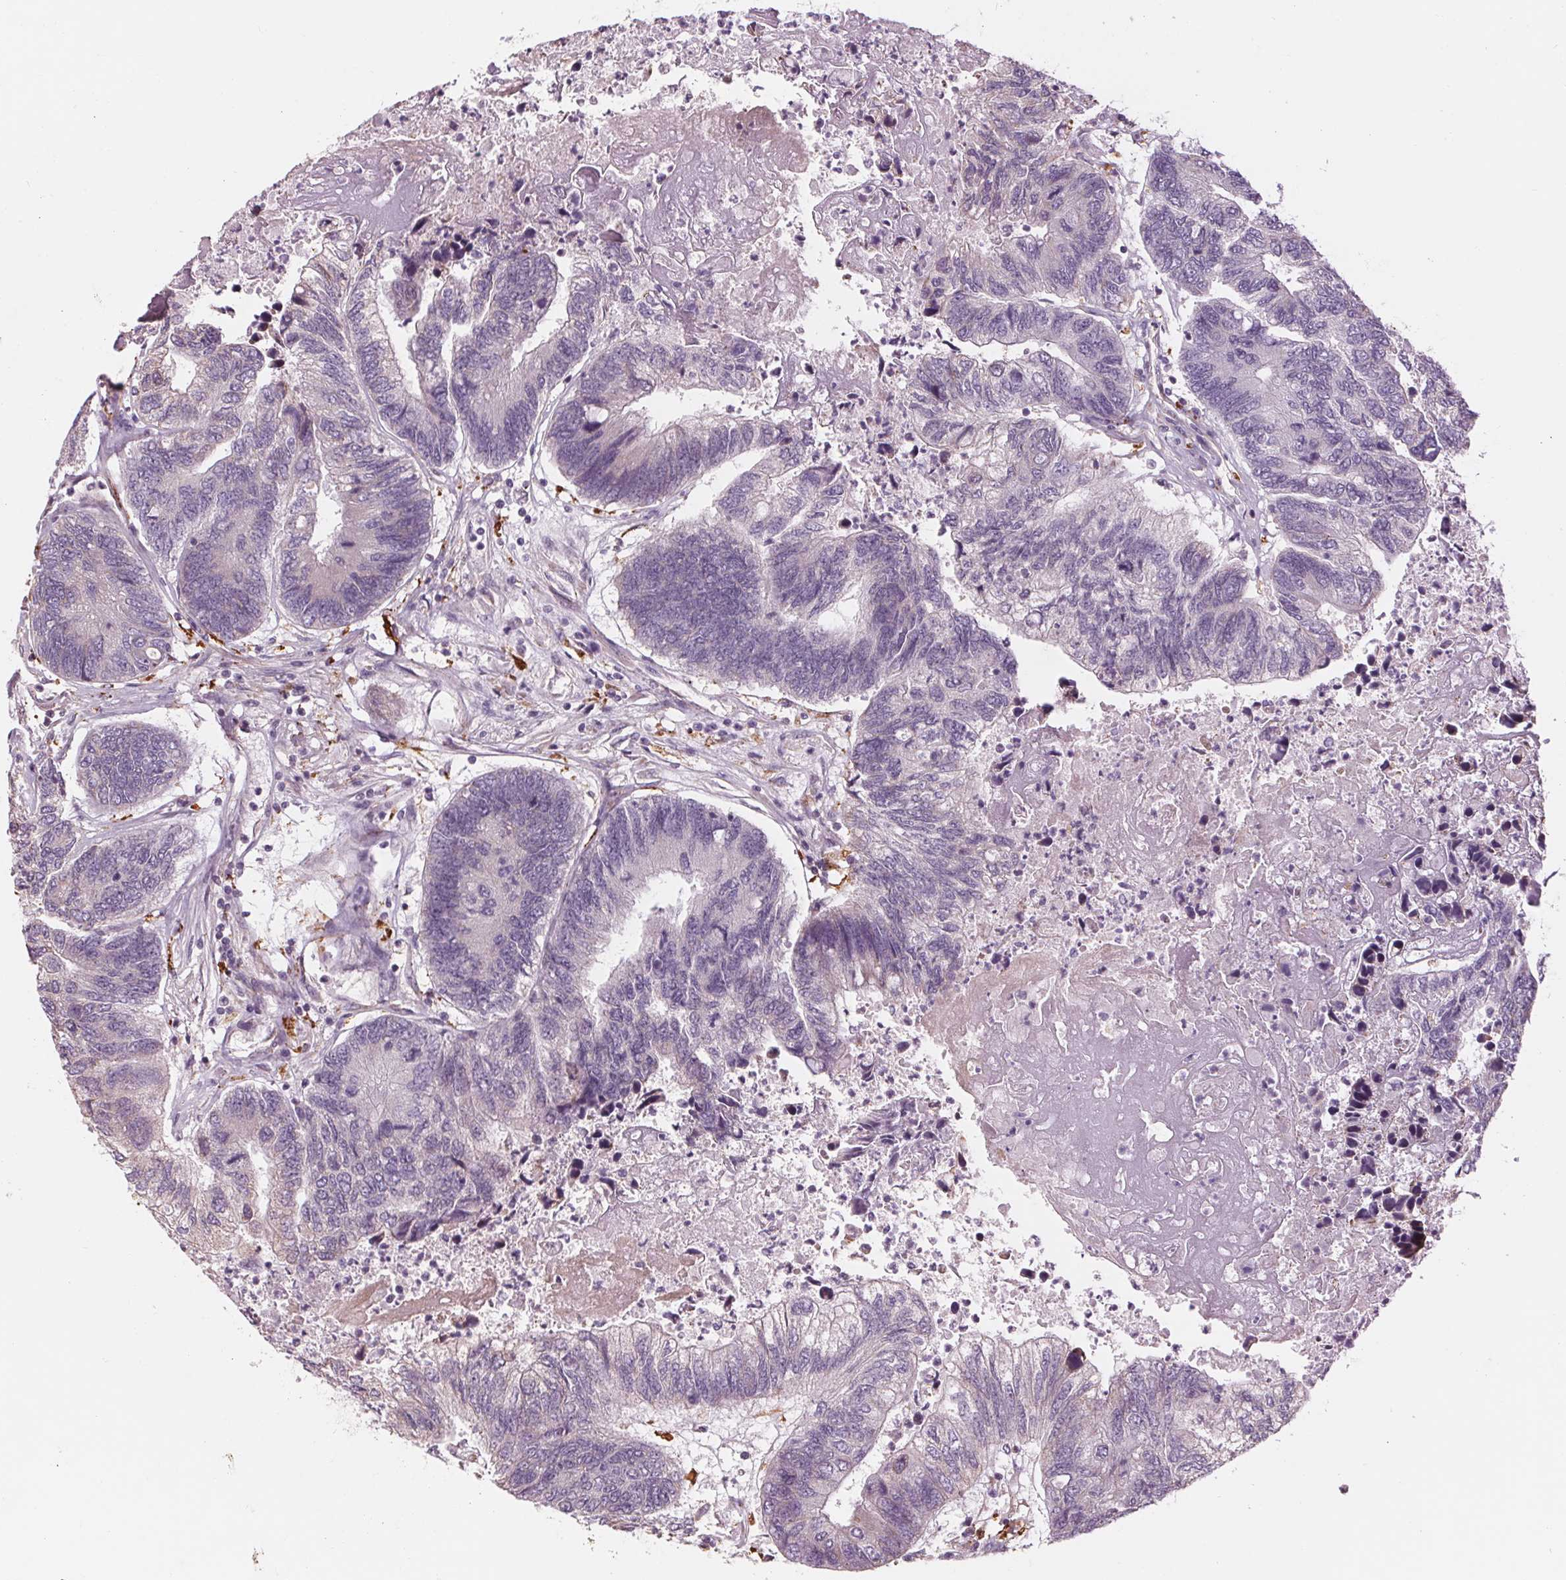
{"staining": {"intensity": "negative", "quantity": "none", "location": "none"}, "tissue": "colorectal cancer", "cell_type": "Tumor cells", "image_type": "cancer", "snomed": [{"axis": "morphology", "description": "Adenocarcinoma, NOS"}, {"axis": "topography", "description": "Colon"}], "caption": "Tumor cells show no significant staining in colorectal cancer. (Stains: DAB (3,3'-diaminobenzidine) IHC with hematoxylin counter stain, Microscopy: brightfield microscopy at high magnification).", "gene": "SAMD5", "patient": {"sex": "female", "age": 67}}